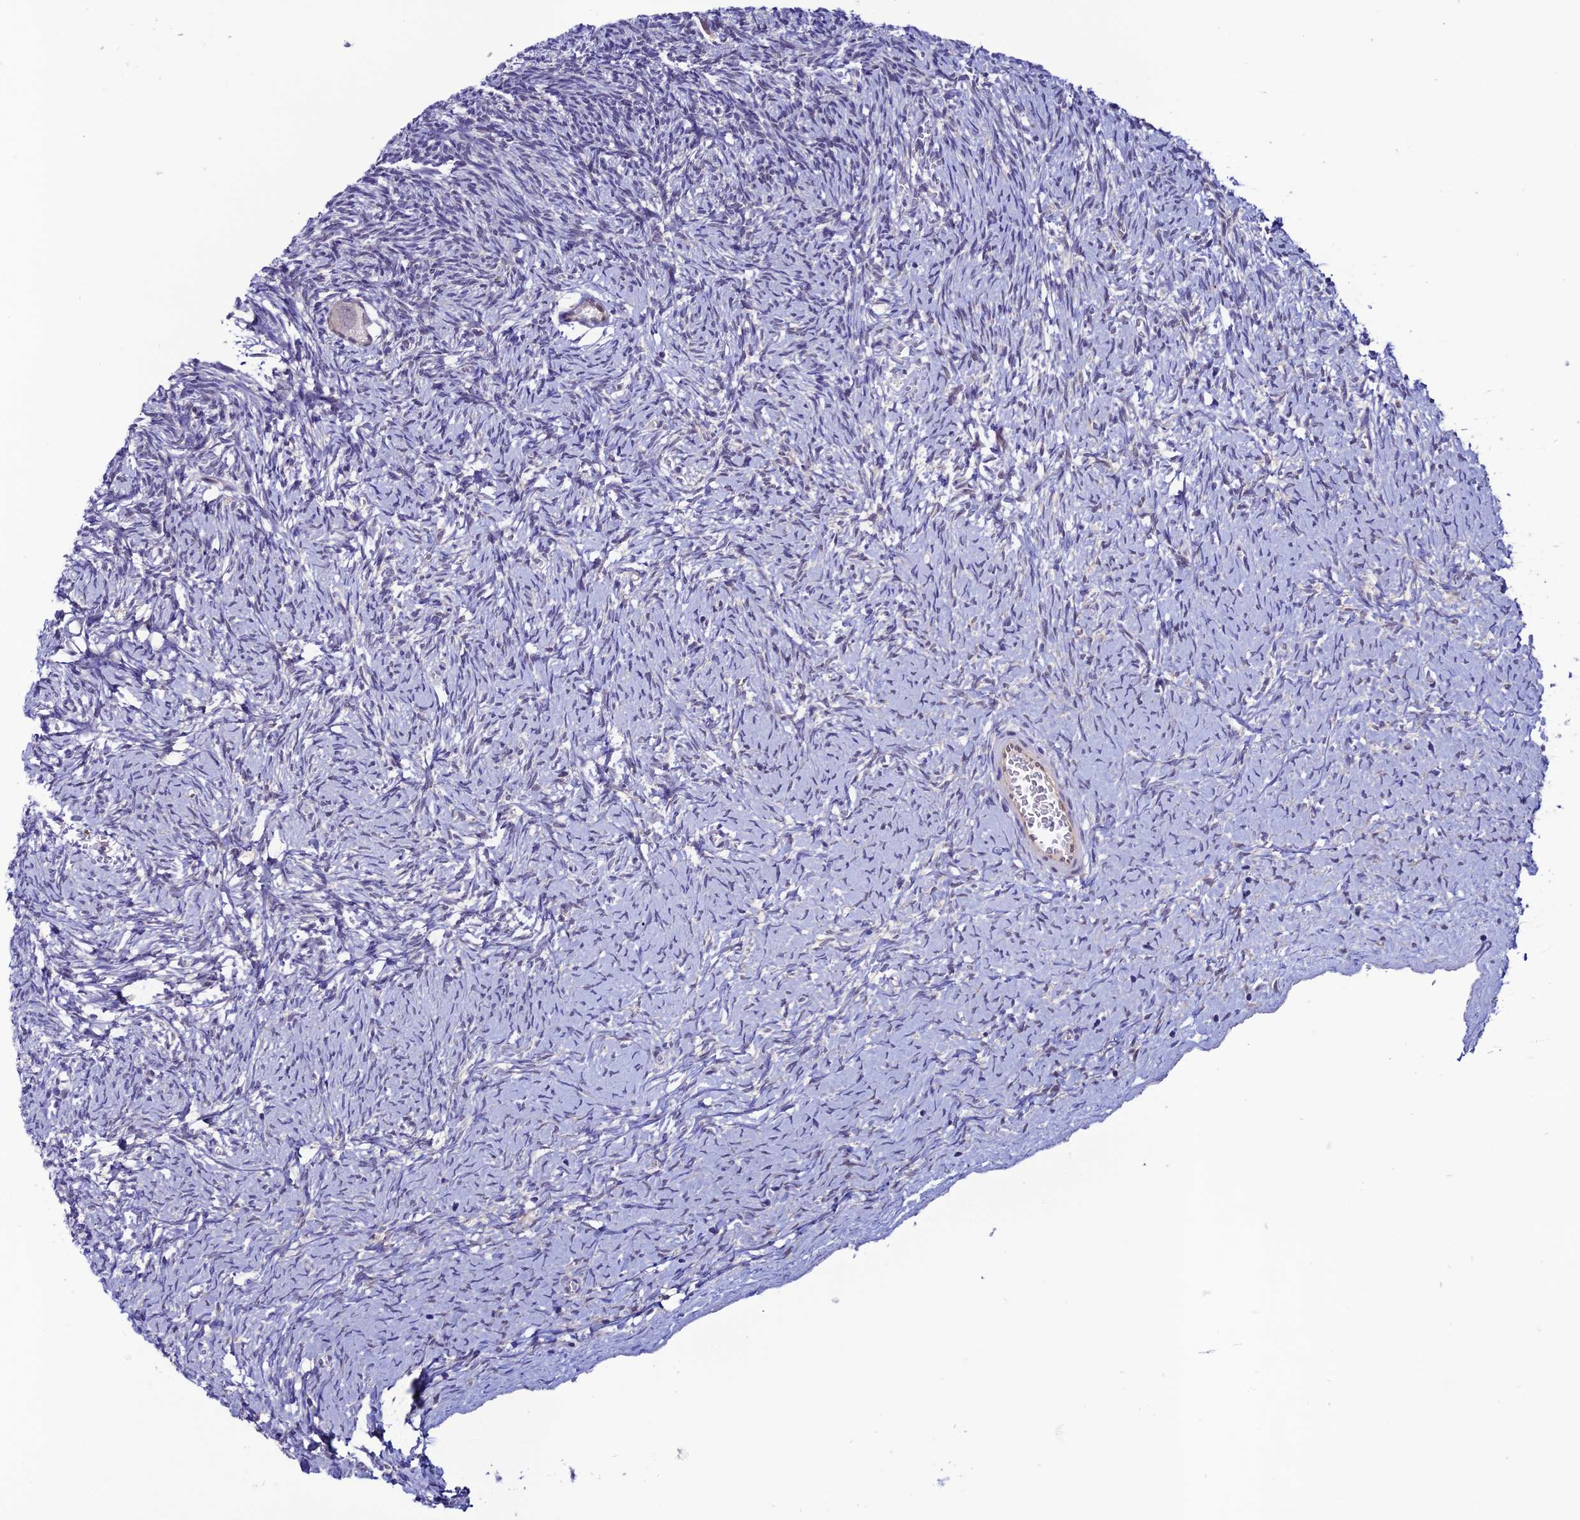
{"staining": {"intensity": "negative", "quantity": "none", "location": "none"}, "tissue": "ovary", "cell_type": "Follicle cells", "image_type": "normal", "snomed": [{"axis": "morphology", "description": "Normal tissue, NOS"}, {"axis": "topography", "description": "Ovary"}], "caption": "The image exhibits no significant staining in follicle cells of ovary.", "gene": "FZD8", "patient": {"sex": "female", "age": 39}}